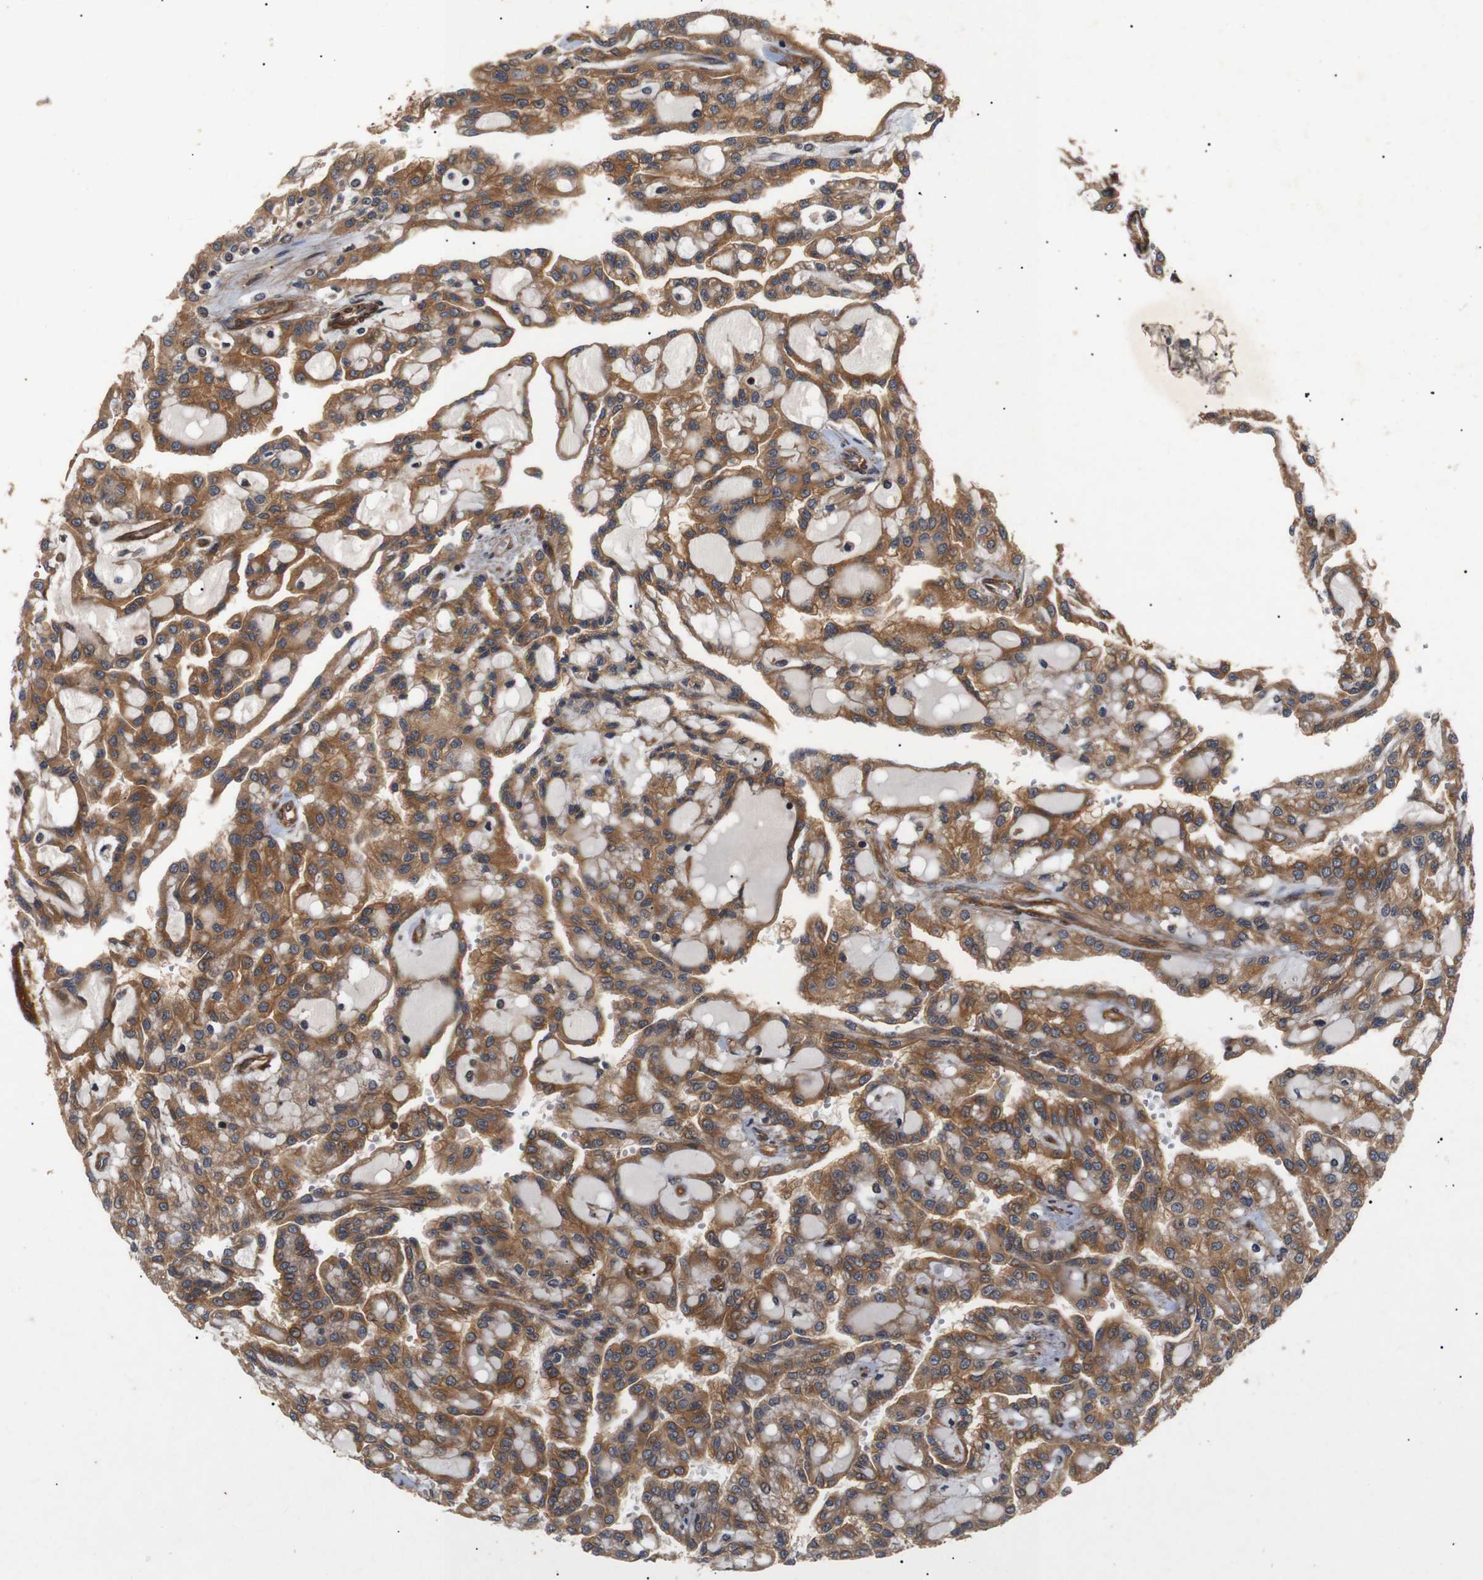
{"staining": {"intensity": "moderate", "quantity": ">75%", "location": "cytoplasmic/membranous"}, "tissue": "renal cancer", "cell_type": "Tumor cells", "image_type": "cancer", "snomed": [{"axis": "morphology", "description": "Adenocarcinoma, NOS"}, {"axis": "topography", "description": "Kidney"}], "caption": "Immunohistochemistry micrograph of human renal cancer (adenocarcinoma) stained for a protein (brown), which displays medium levels of moderate cytoplasmic/membranous expression in about >75% of tumor cells.", "gene": "PAWR", "patient": {"sex": "male", "age": 63}}